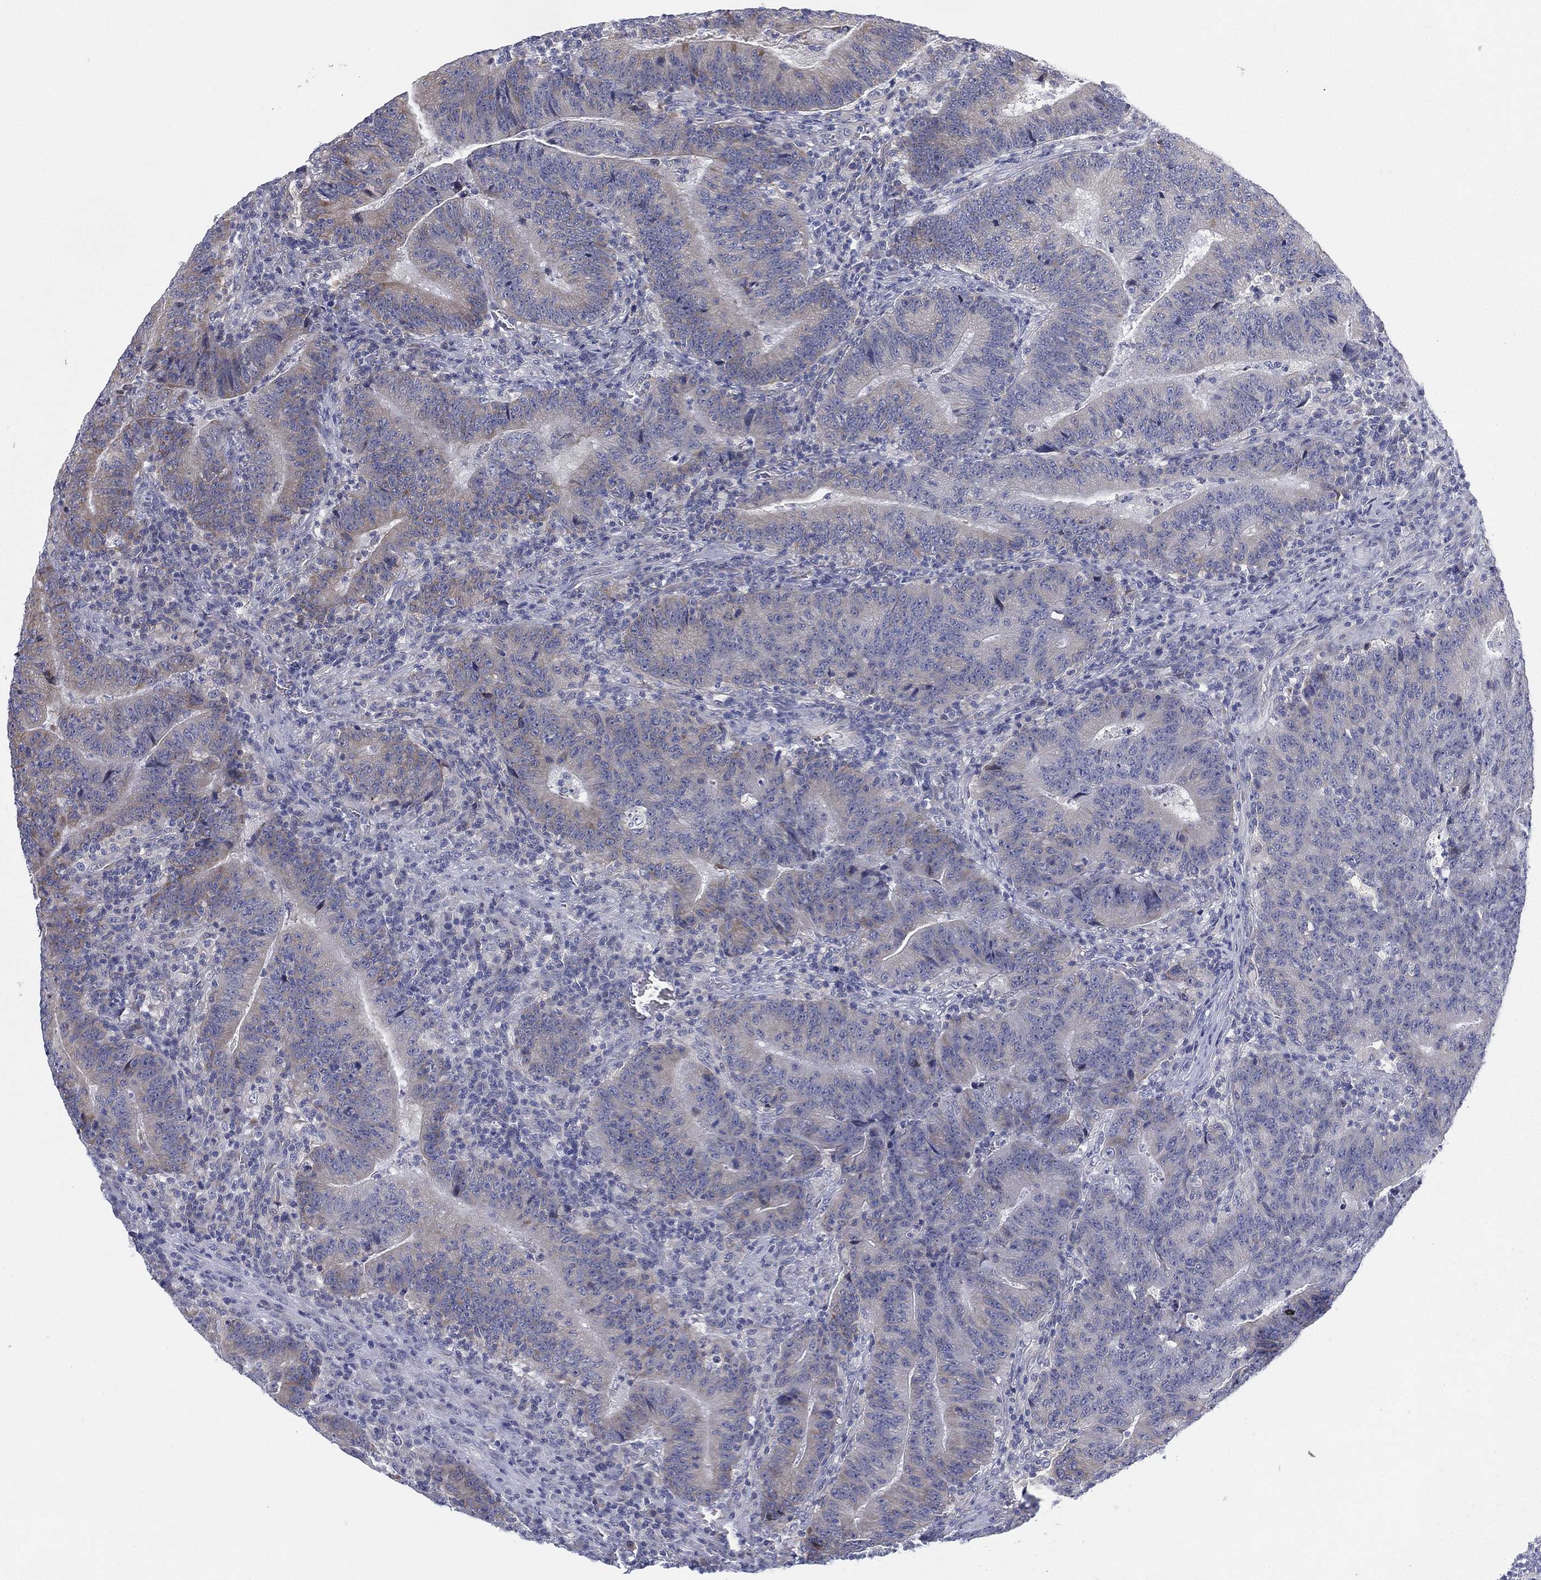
{"staining": {"intensity": "negative", "quantity": "none", "location": "none"}, "tissue": "colorectal cancer", "cell_type": "Tumor cells", "image_type": "cancer", "snomed": [{"axis": "morphology", "description": "Adenocarcinoma, NOS"}, {"axis": "topography", "description": "Colon"}], "caption": "DAB immunohistochemical staining of human colorectal cancer reveals no significant expression in tumor cells.", "gene": "HEATR4", "patient": {"sex": "female", "age": 75}}